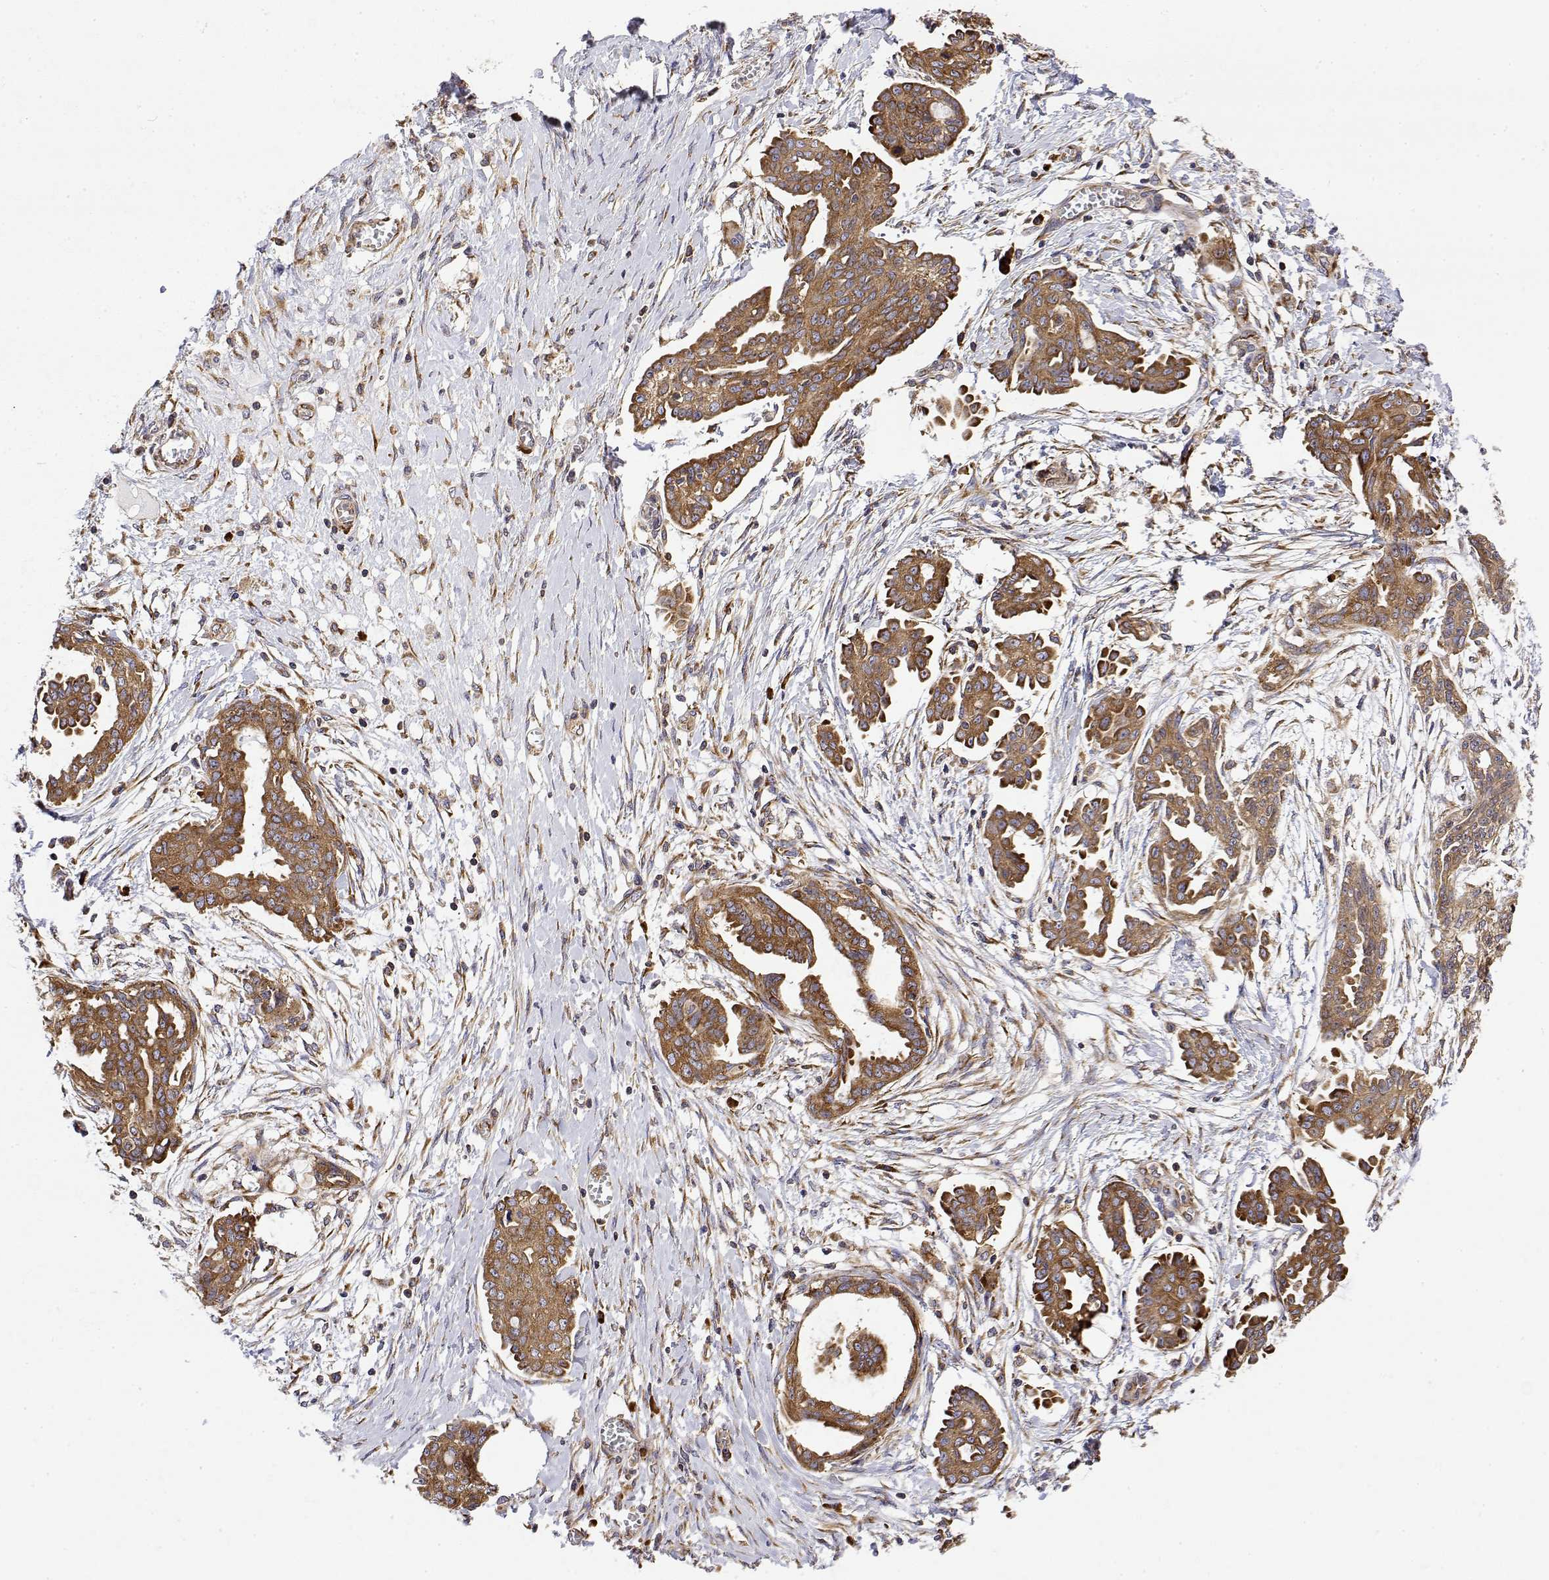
{"staining": {"intensity": "moderate", "quantity": ">75%", "location": "cytoplasmic/membranous"}, "tissue": "ovarian cancer", "cell_type": "Tumor cells", "image_type": "cancer", "snomed": [{"axis": "morphology", "description": "Cystadenocarcinoma, serous, NOS"}, {"axis": "topography", "description": "Ovary"}], "caption": "Human ovarian serous cystadenocarcinoma stained for a protein (brown) displays moderate cytoplasmic/membranous positive expression in approximately >75% of tumor cells.", "gene": "EEF1G", "patient": {"sex": "female", "age": 71}}